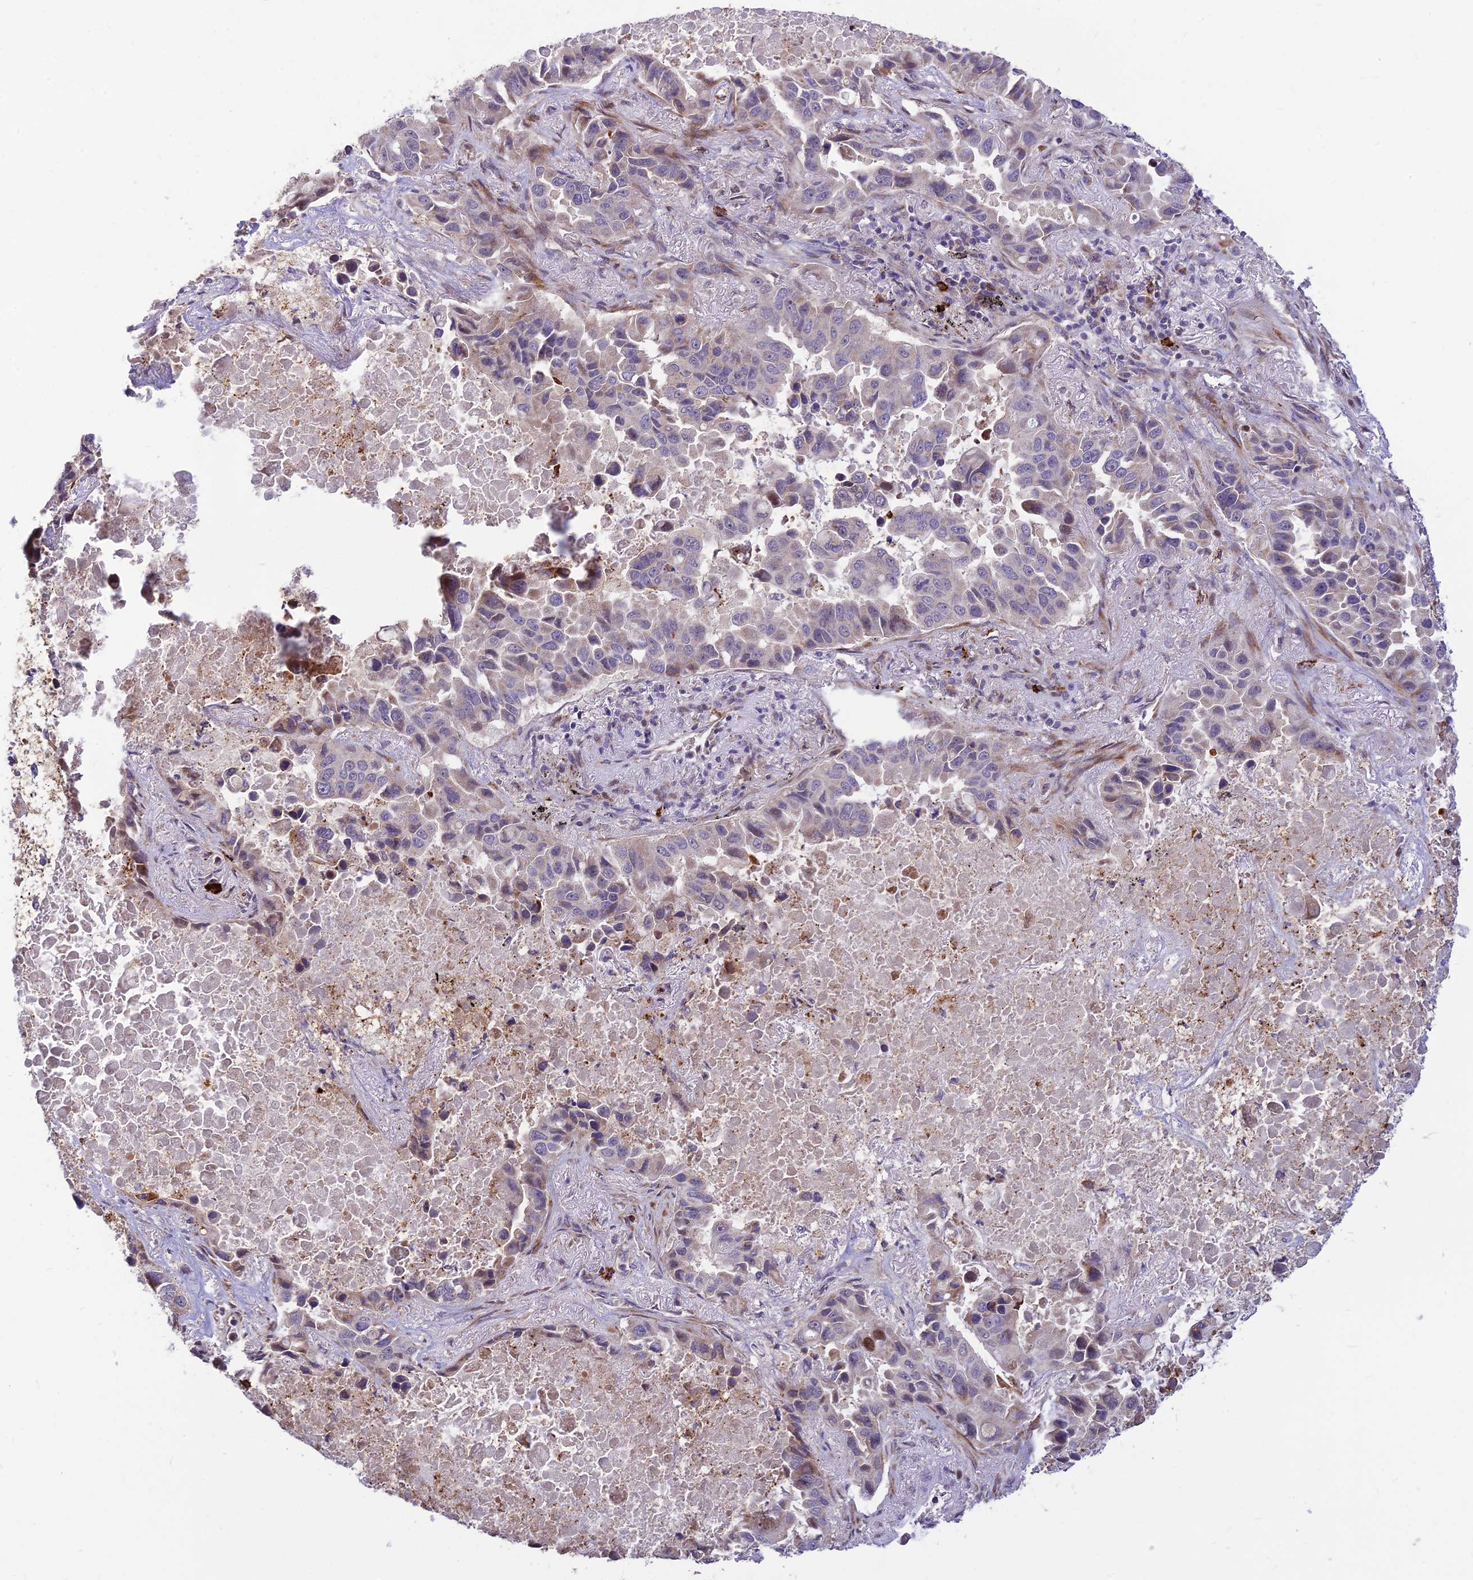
{"staining": {"intensity": "negative", "quantity": "none", "location": "none"}, "tissue": "lung cancer", "cell_type": "Tumor cells", "image_type": "cancer", "snomed": [{"axis": "morphology", "description": "Adenocarcinoma, NOS"}, {"axis": "topography", "description": "Lung"}], "caption": "This is an immunohistochemistry image of human adenocarcinoma (lung). There is no expression in tumor cells.", "gene": "ASPDH", "patient": {"sex": "male", "age": 64}}